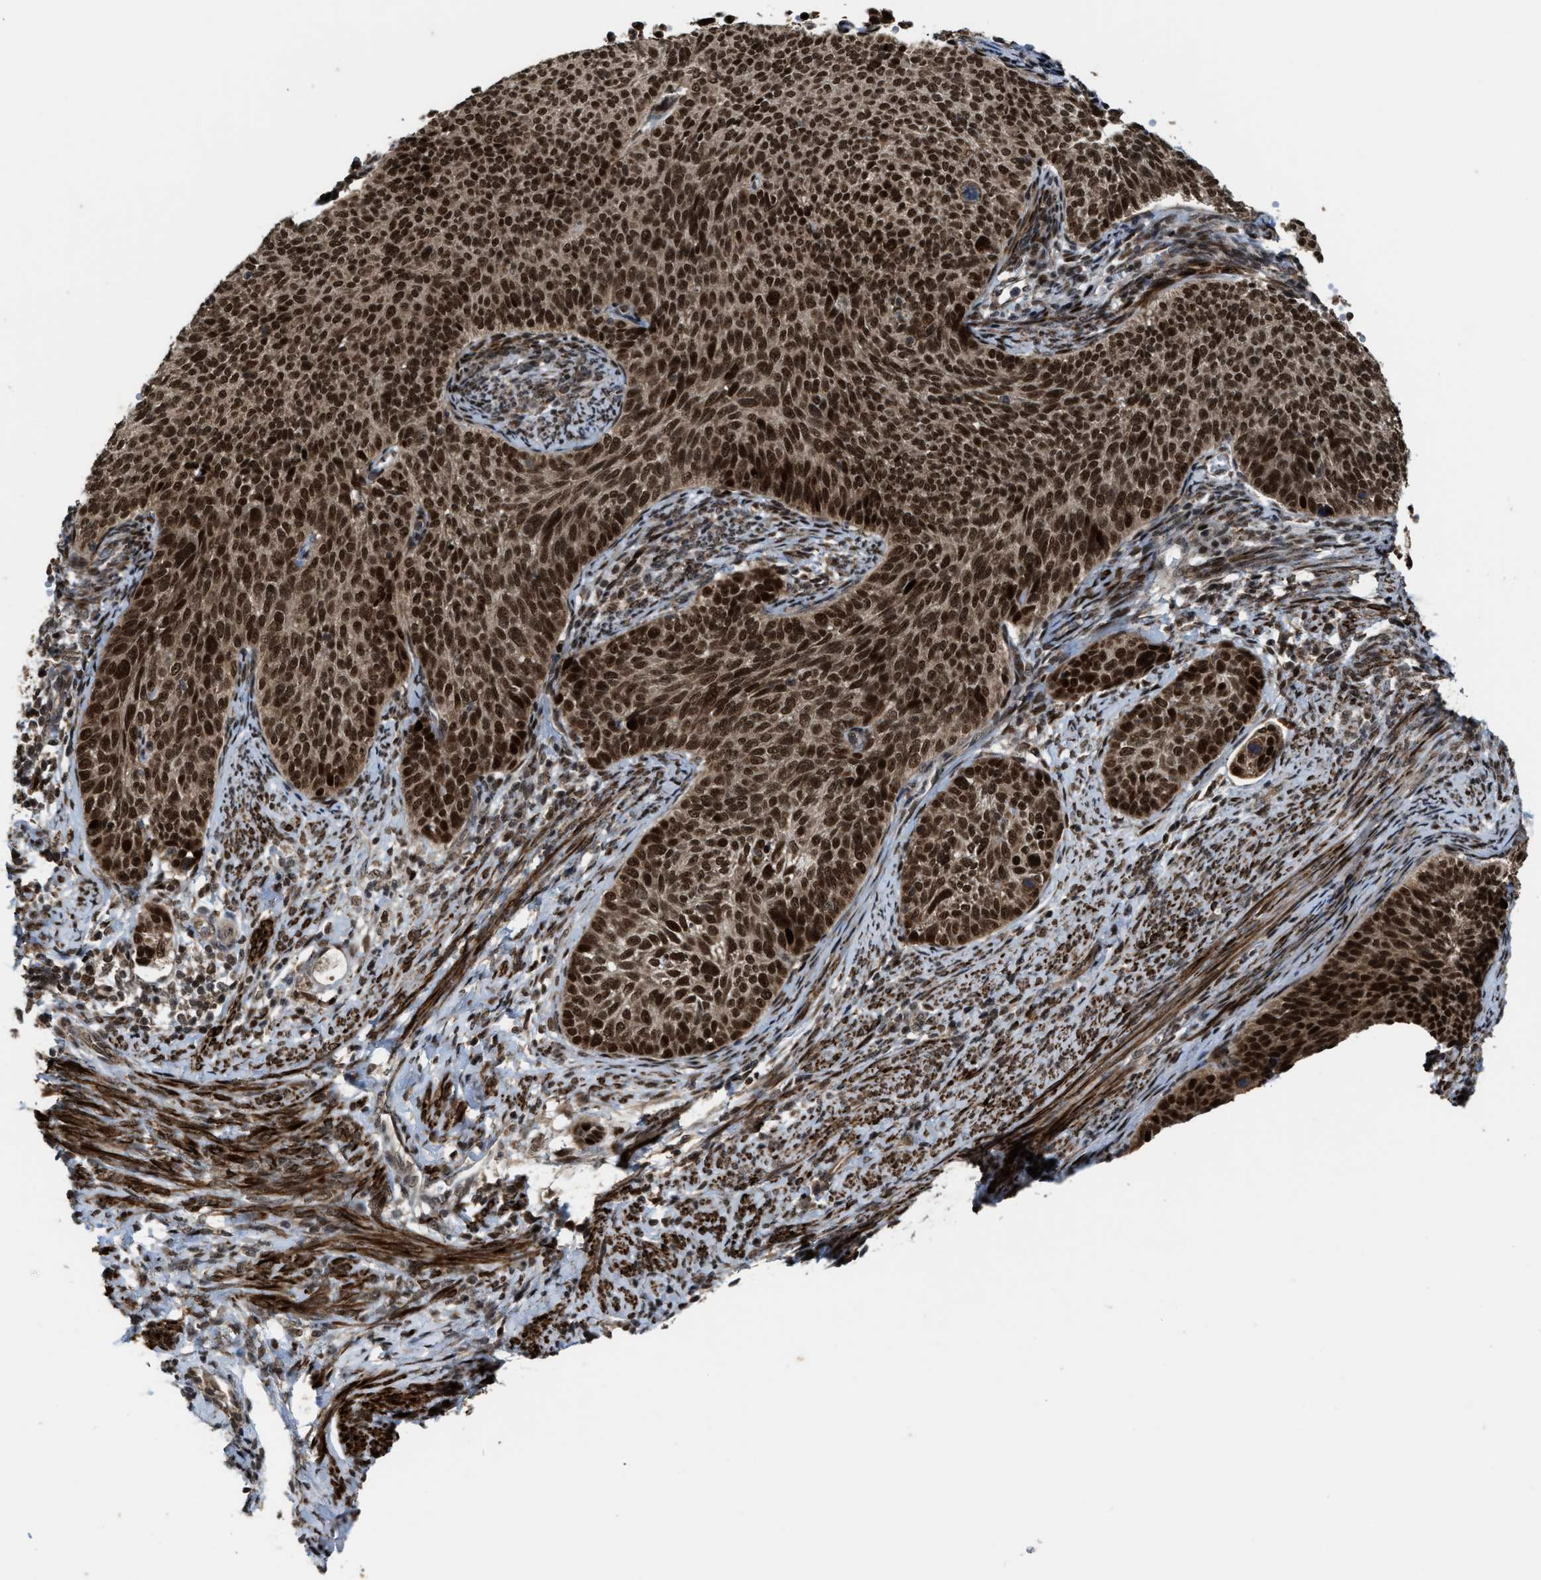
{"staining": {"intensity": "strong", "quantity": ">75%", "location": "cytoplasmic/membranous,nuclear"}, "tissue": "cervical cancer", "cell_type": "Tumor cells", "image_type": "cancer", "snomed": [{"axis": "morphology", "description": "Squamous cell carcinoma, NOS"}, {"axis": "topography", "description": "Cervix"}], "caption": "Tumor cells show high levels of strong cytoplasmic/membranous and nuclear positivity in about >75% of cells in human cervical cancer (squamous cell carcinoma). (DAB = brown stain, brightfield microscopy at high magnification).", "gene": "ZNF250", "patient": {"sex": "female", "age": 70}}